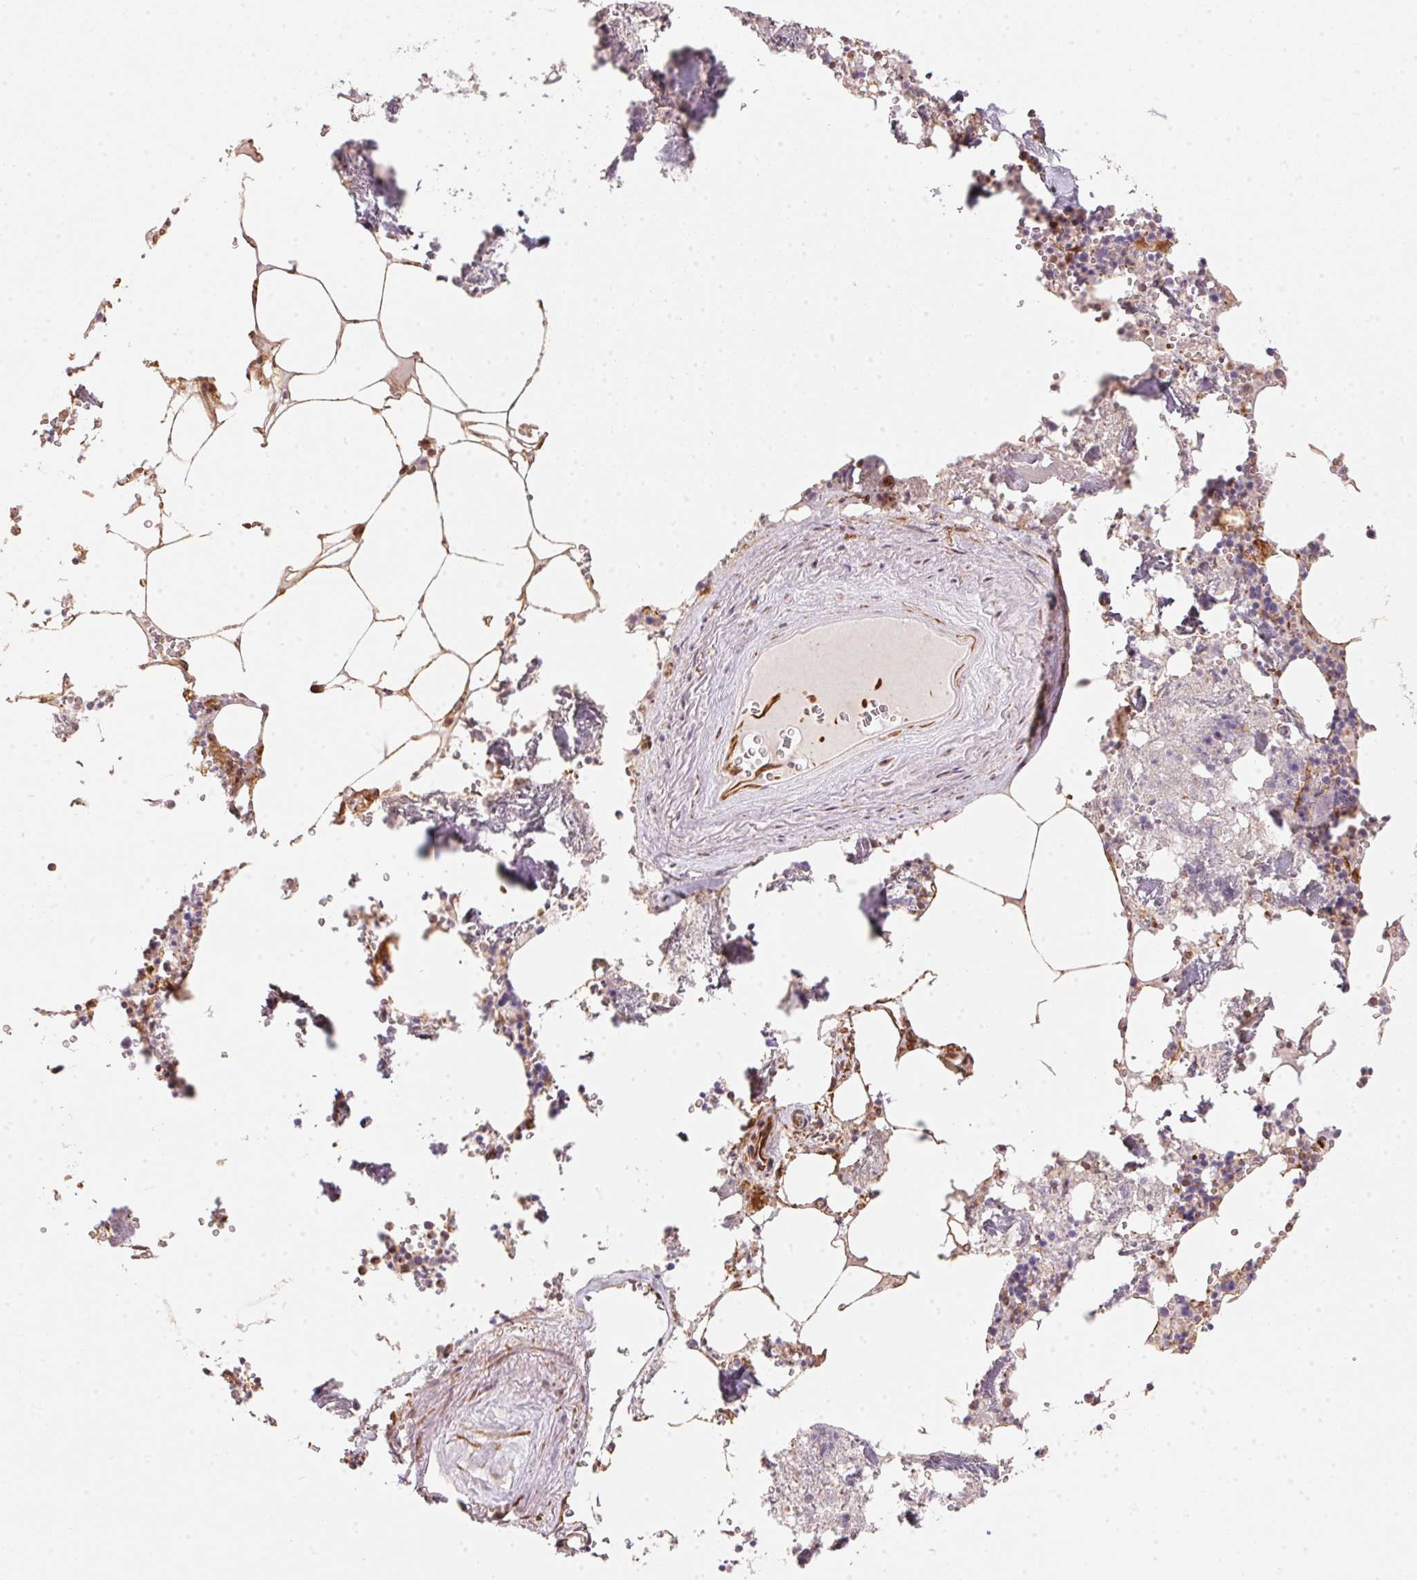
{"staining": {"intensity": "weak", "quantity": "25%-75%", "location": "cytoplasmic/membranous"}, "tissue": "bone marrow", "cell_type": "Hematopoietic cells", "image_type": "normal", "snomed": [{"axis": "morphology", "description": "Normal tissue, NOS"}, {"axis": "topography", "description": "Bone marrow"}], "caption": "Hematopoietic cells show low levels of weak cytoplasmic/membranous expression in approximately 25%-75% of cells in normal bone marrow.", "gene": "FOXR2", "patient": {"sex": "male", "age": 54}}